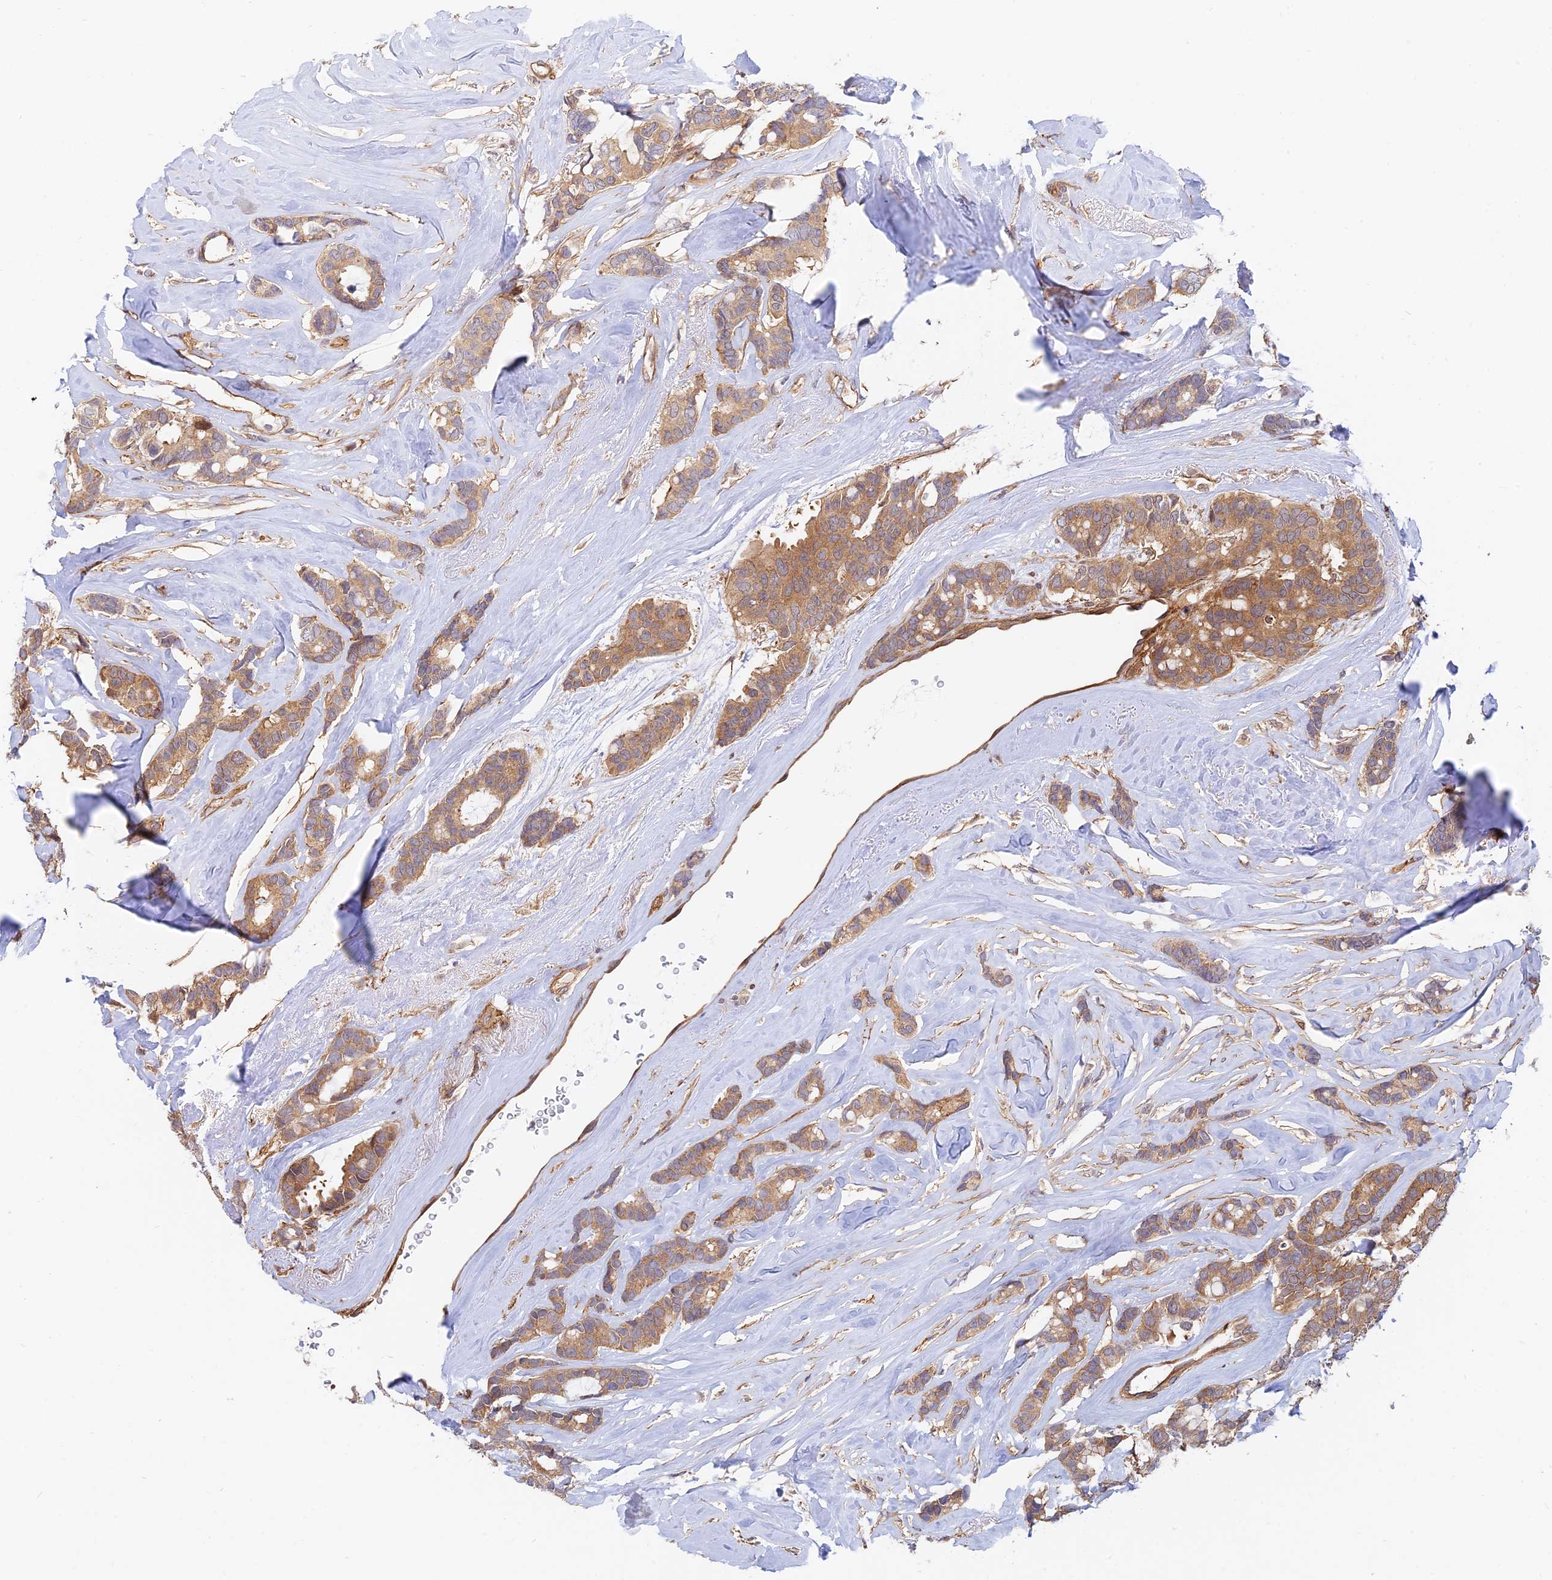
{"staining": {"intensity": "moderate", "quantity": ">75%", "location": "cytoplasmic/membranous"}, "tissue": "breast cancer", "cell_type": "Tumor cells", "image_type": "cancer", "snomed": [{"axis": "morphology", "description": "Duct carcinoma"}, {"axis": "topography", "description": "Breast"}], "caption": "A photomicrograph of infiltrating ductal carcinoma (breast) stained for a protein shows moderate cytoplasmic/membranous brown staining in tumor cells. The protein is shown in brown color, while the nuclei are stained blue.", "gene": "WDR41", "patient": {"sex": "female", "age": 40}}